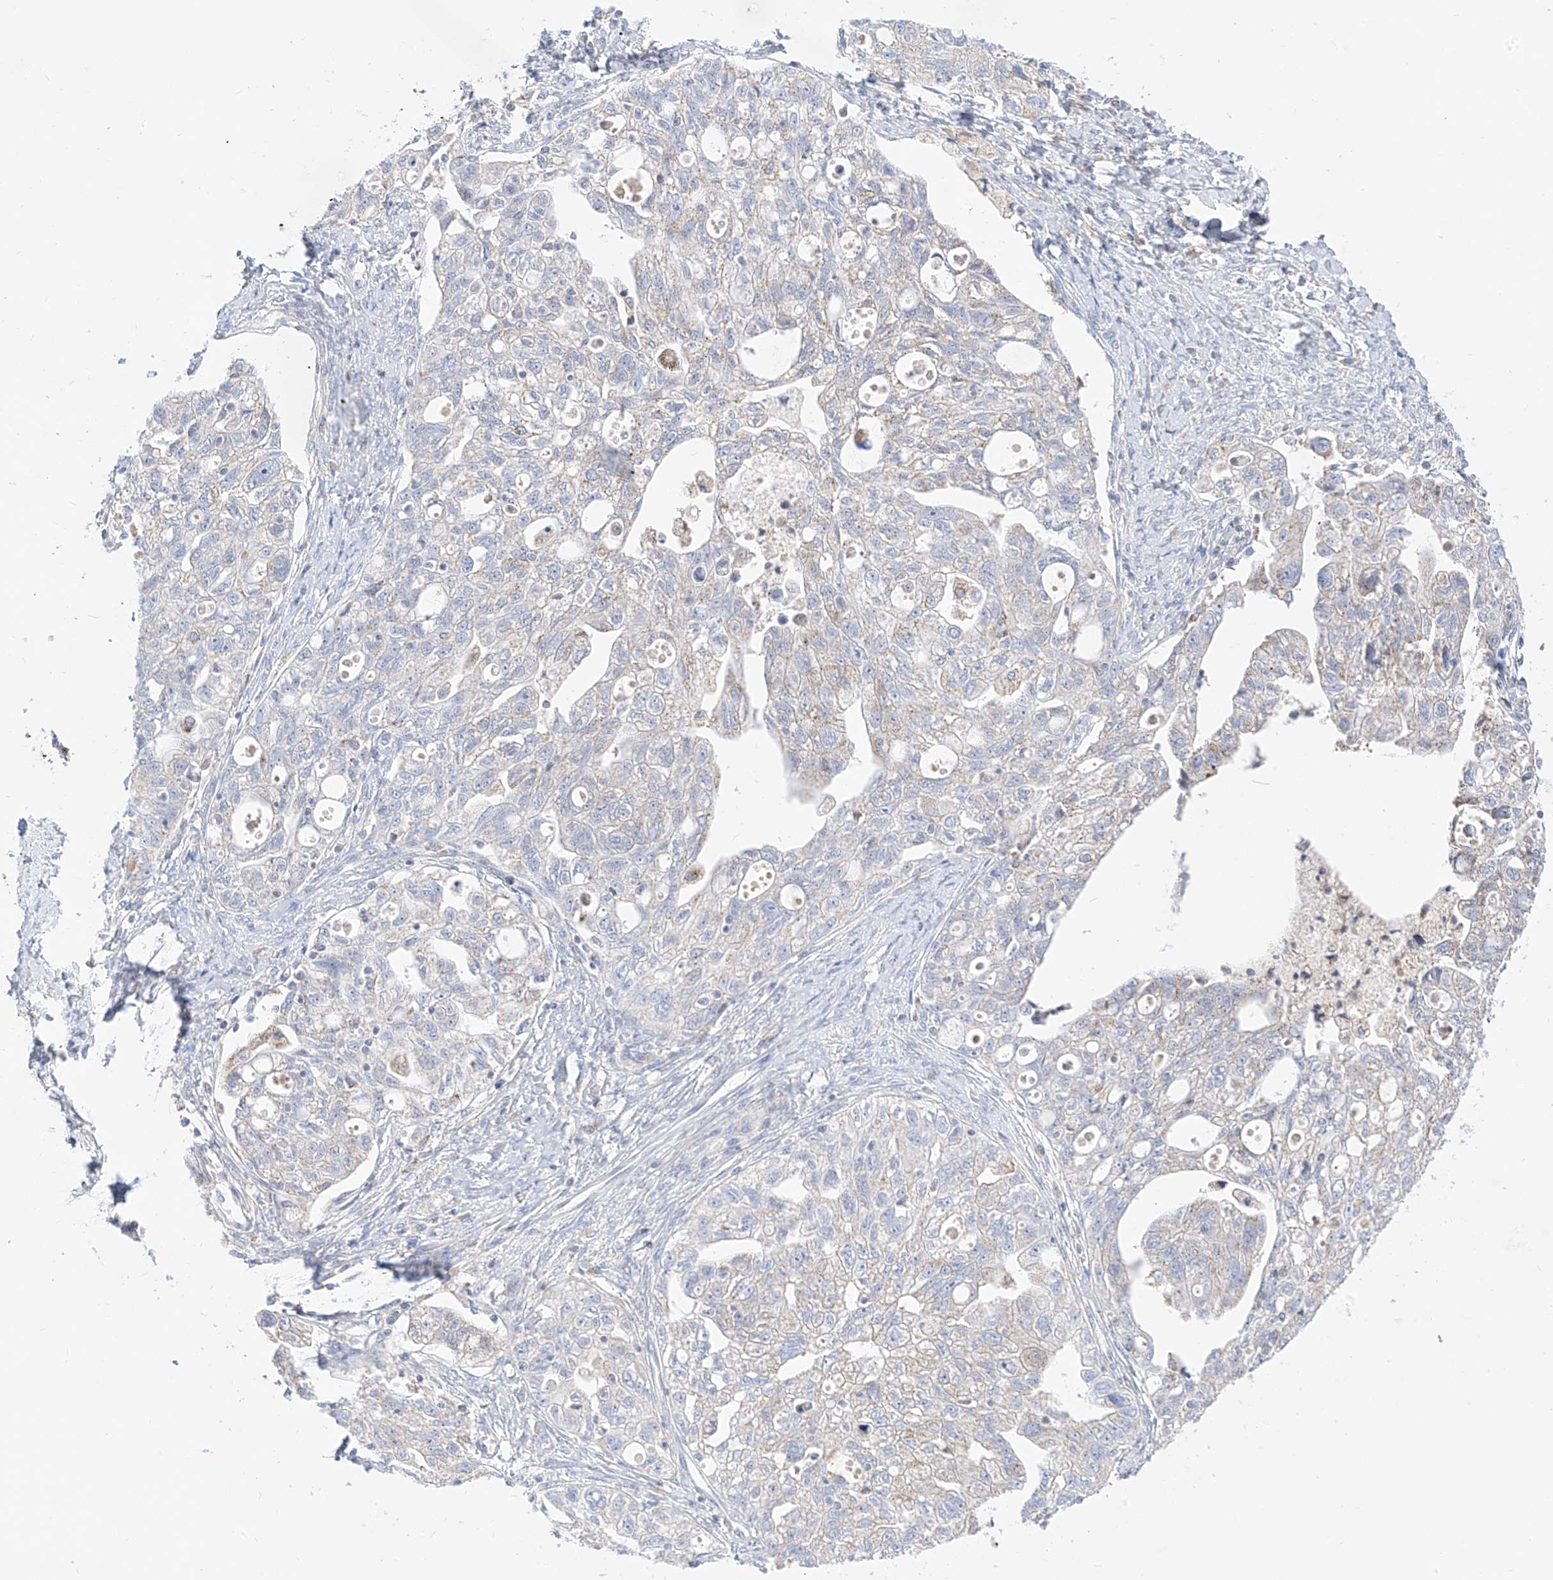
{"staining": {"intensity": "negative", "quantity": "none", "location": "none"}, "tissue": "ovarian cancer", "cell_type": "Tumor cells", "image_type": "cancer", "snomed": [{"axis": "morphology", "description": "Carcinoma, NOS"}, {"axis": "morphology", "description": "Cystadenocarcinoma, serous, NOS"}, {"axis": "topography", "description": "Ovary"}], "caption": "Immunohistochemistry (IHC) of ovarian cancer (serous cystadenocarcinoma) displays no staining in tumor cells. (DAB IHC with hematoxylin counter stain).", "gene": "RASA2", "patient": {"sex": "female", "age": 69}}